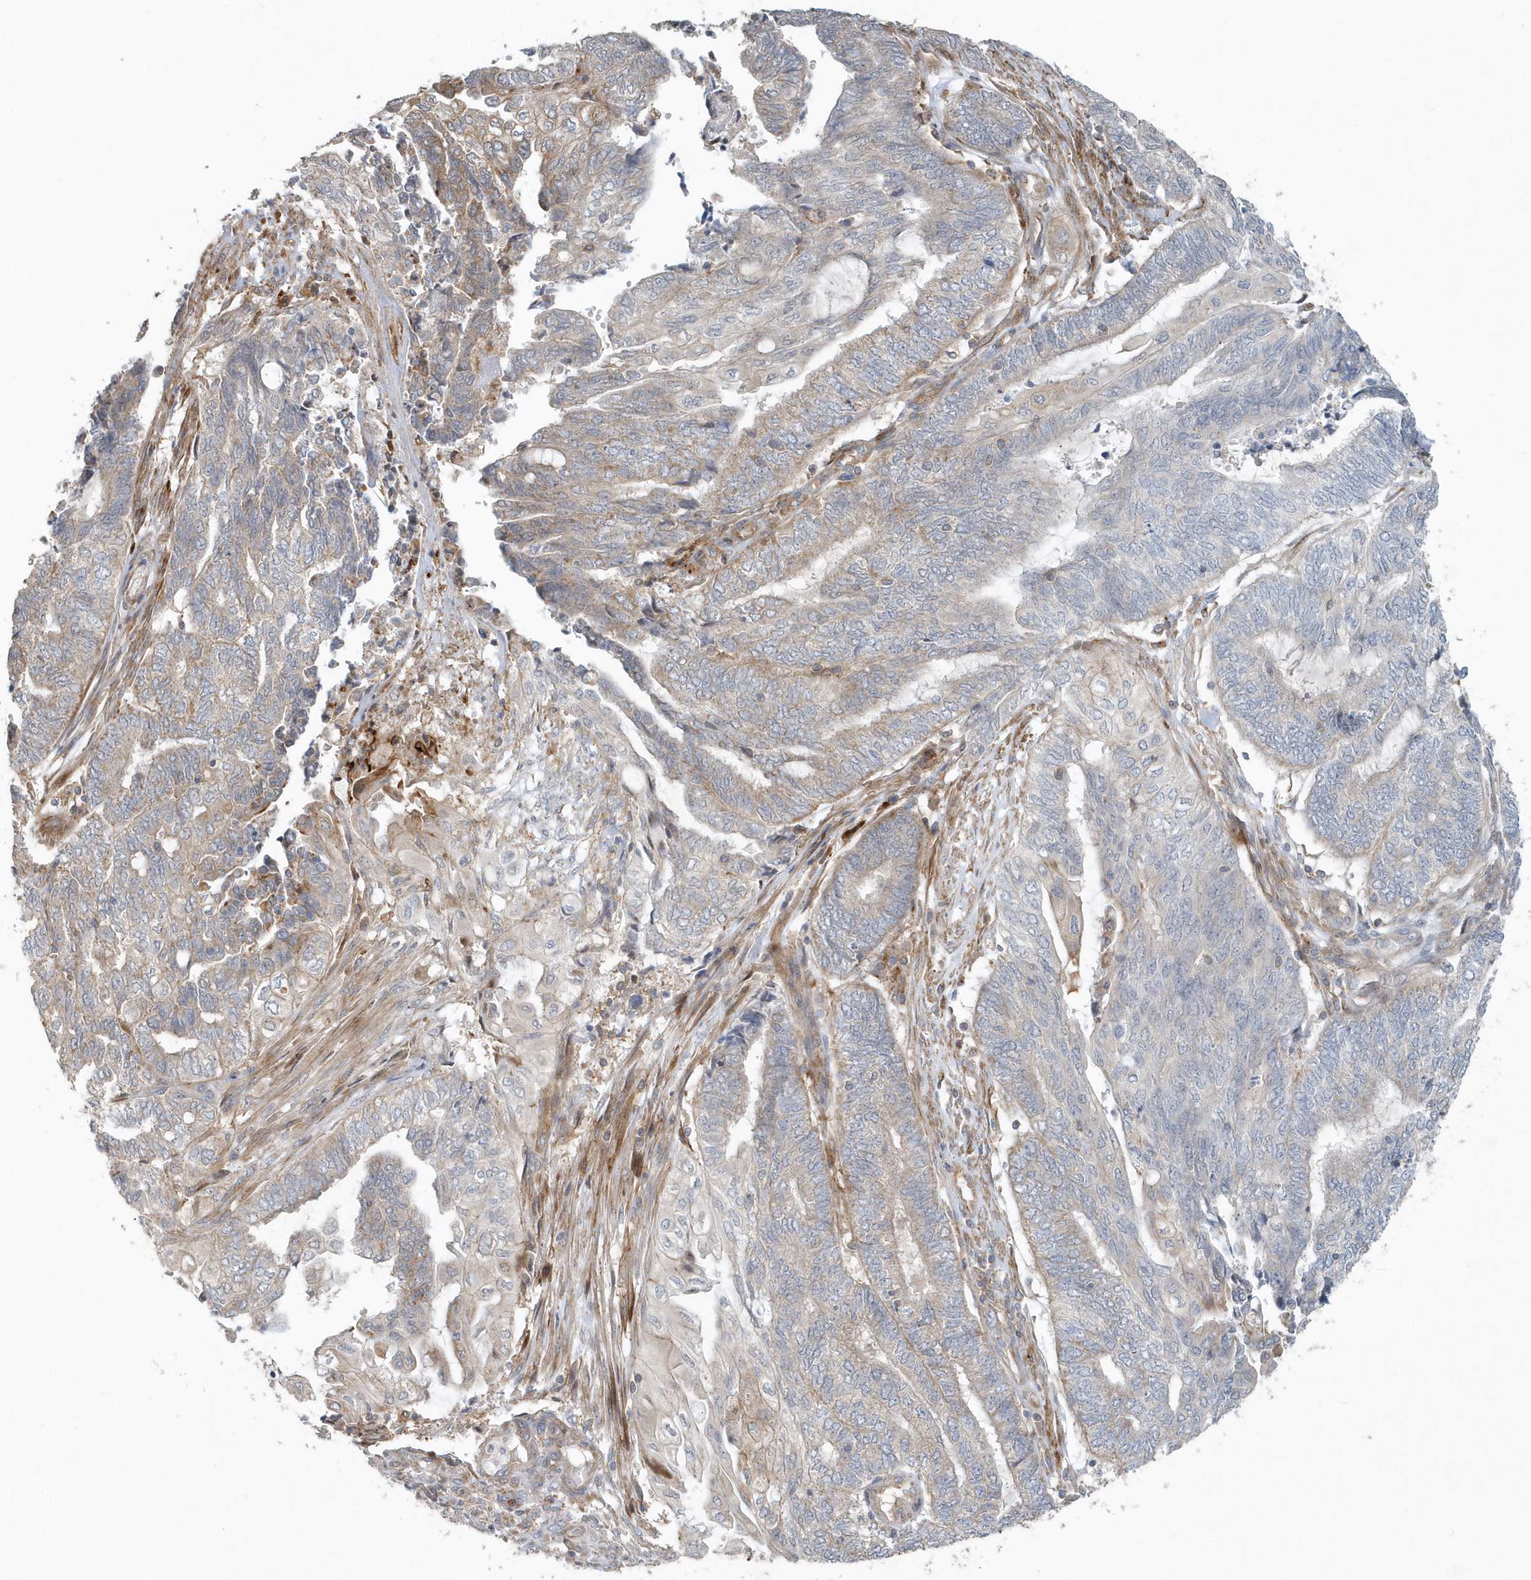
{"staining": {"intensity": "weak", "quantity": "<25%", "location": "cytoplasmic/membranous"}, "tissue": "endometrial cancer", "cell_type": "Tumor cells", "image_type": "cancer", "snomed": [{"axis": "morphology", "description": "Adenocarcinoma, NOS"}, {"axis": "topography", "description": "Uterus"}, {"axis": "topography", "description": "Endometrium"}], "caption": "DAB immunohistochemical staining of endometrial adenocarcinoma exhibits no significant expression in tumor cells. Nuclei are stained in blue.", "gene": "MMUT", "patient": {"sex": "female", "age": 70}}